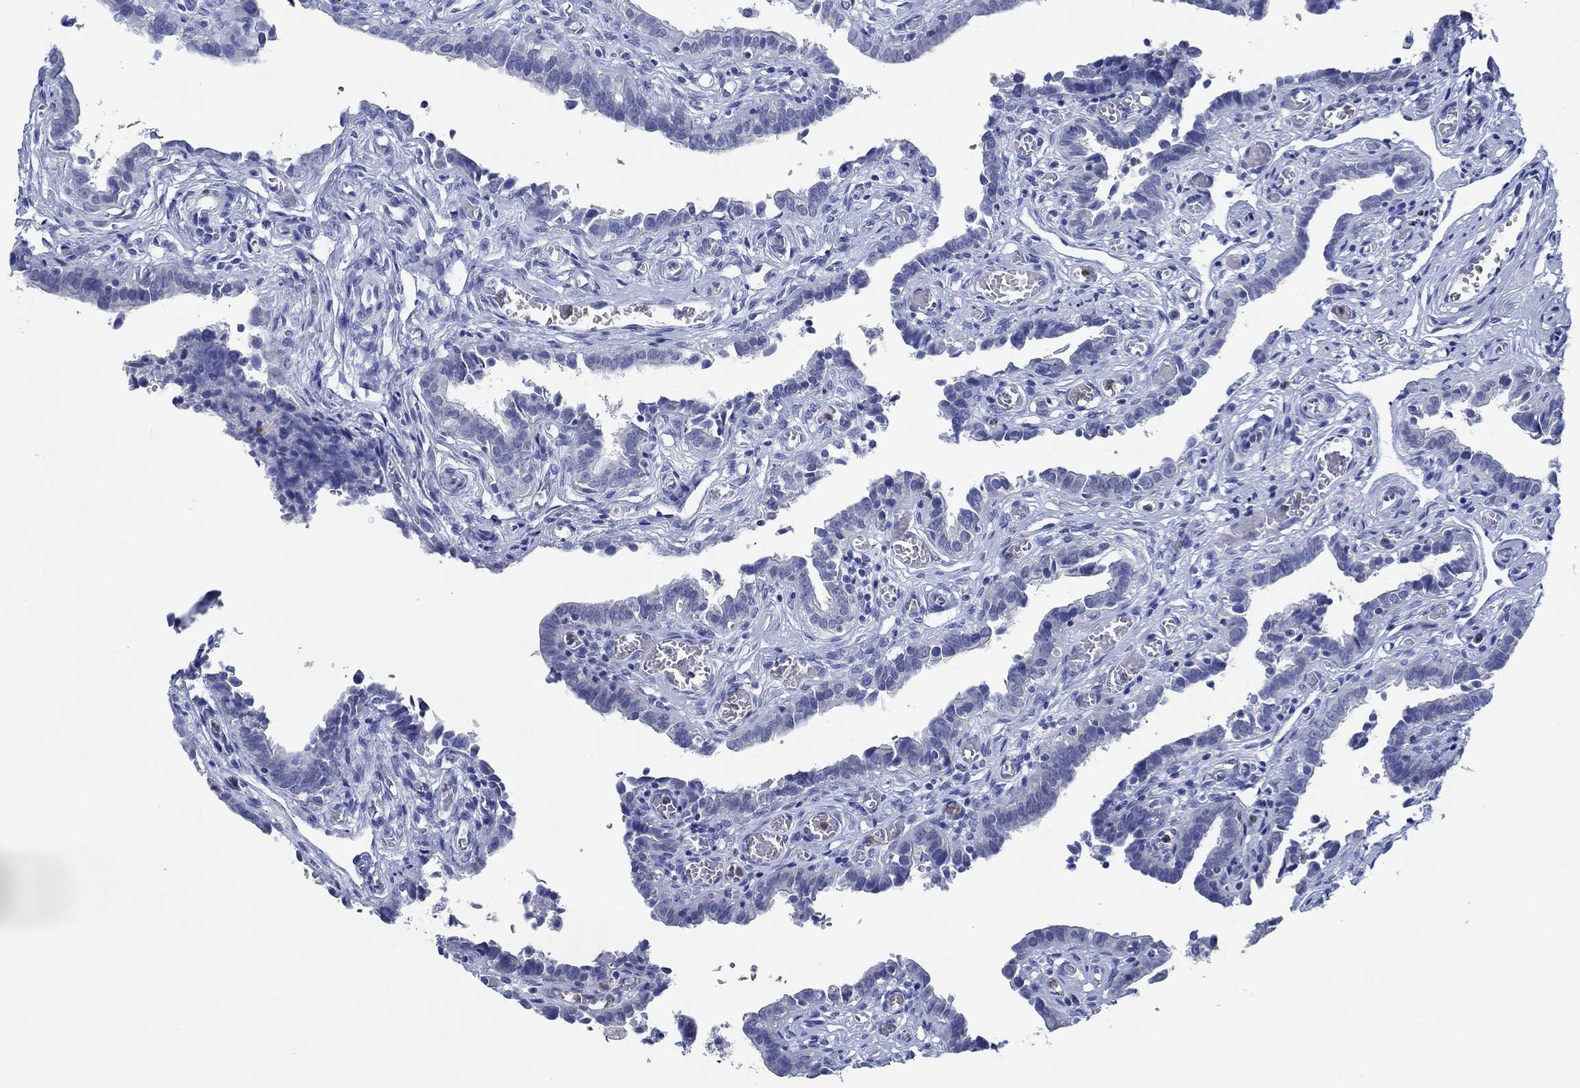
{"staining": {"intensity": "negative", "quantity": "none", "location": "none"}, "tissue": "fallopian tube", "cell_type": "Glandular cells", "image_type": "normal", "snomed": [{"axis": "morphology", "description": "Normal tissue, NOS"}, {"axis": "morphology", "description": "Carcinoma, endometroid"}, {"axis": "topography", "description": "Fallopian tube"}, {"axis": "topography", "description": "Ovary"}], "caption": "Glandular cells are negative for brown protein staining in unremarkable fallopian tube. The staining is performed using DAB brown chromogen with nuclei counter-stained in using hematoxylin.", "gene": "ZNF671", "patient": {"sex": "female", "age": 42}}